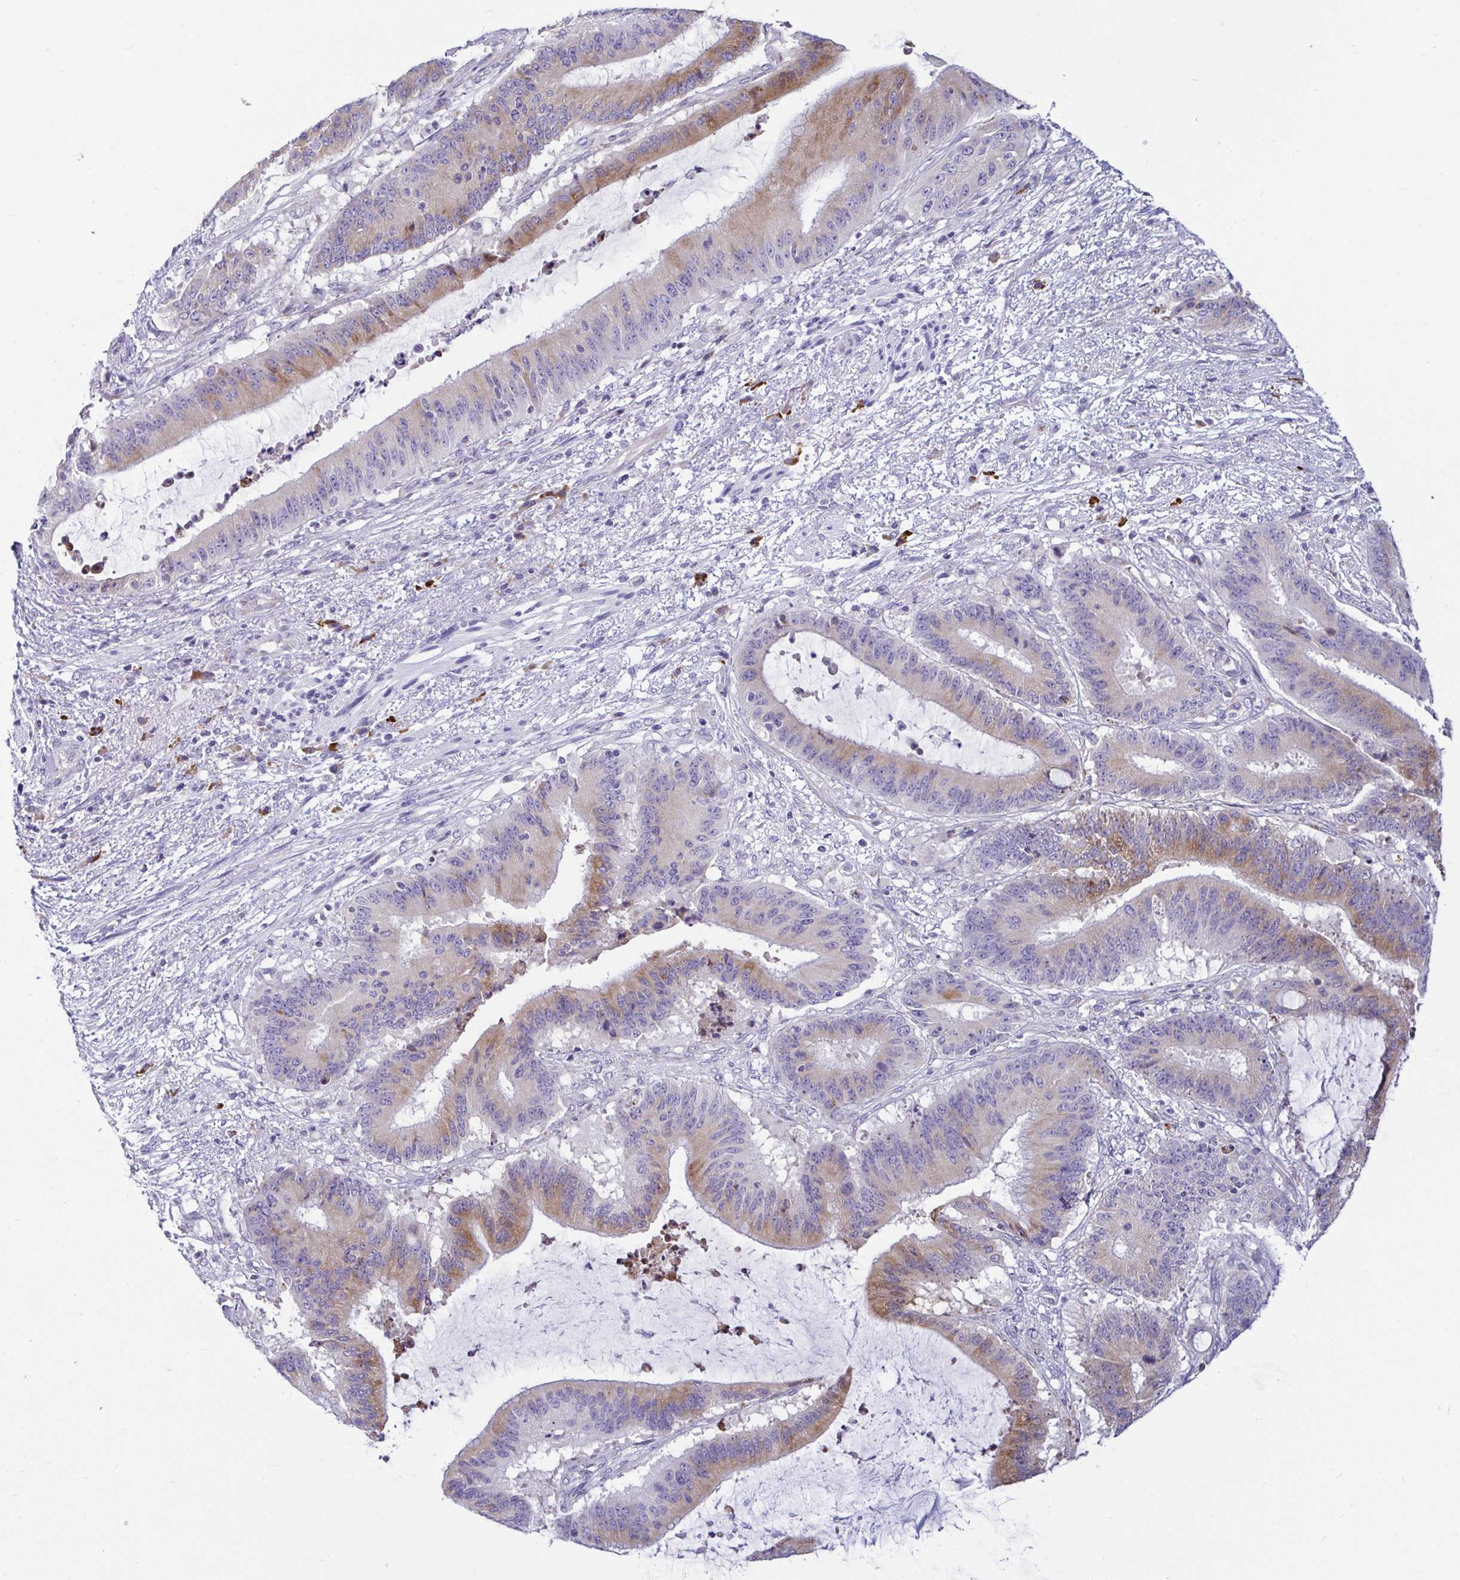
{"staining": {"intensity": "moderate", "quantity": "25%-75%", "location": "cytoplasmic/membranous"}, "tissue": "liver cancer", "cell_type": "Tumor cells", "image_type": "cancer", "snomed": [{"axis": "morphology", "description": "Normal tissue, NOS"}, {"axis": "morphology", "description": "Cholangiocarcinoma"}, {"axis": "topography", "description": "Liver"}, {"axis": "topography", "description": "Peripheral nerve tissue"}], "caption": "IHC of liver cancer (cholangiocarcinoma) exhibits medium levels of moderate cytoplasmic/membranous staining in about 25%-75% of tumor cells.", "gene": "TFPI2", "patient": {"sex": "female", "age": 73}}